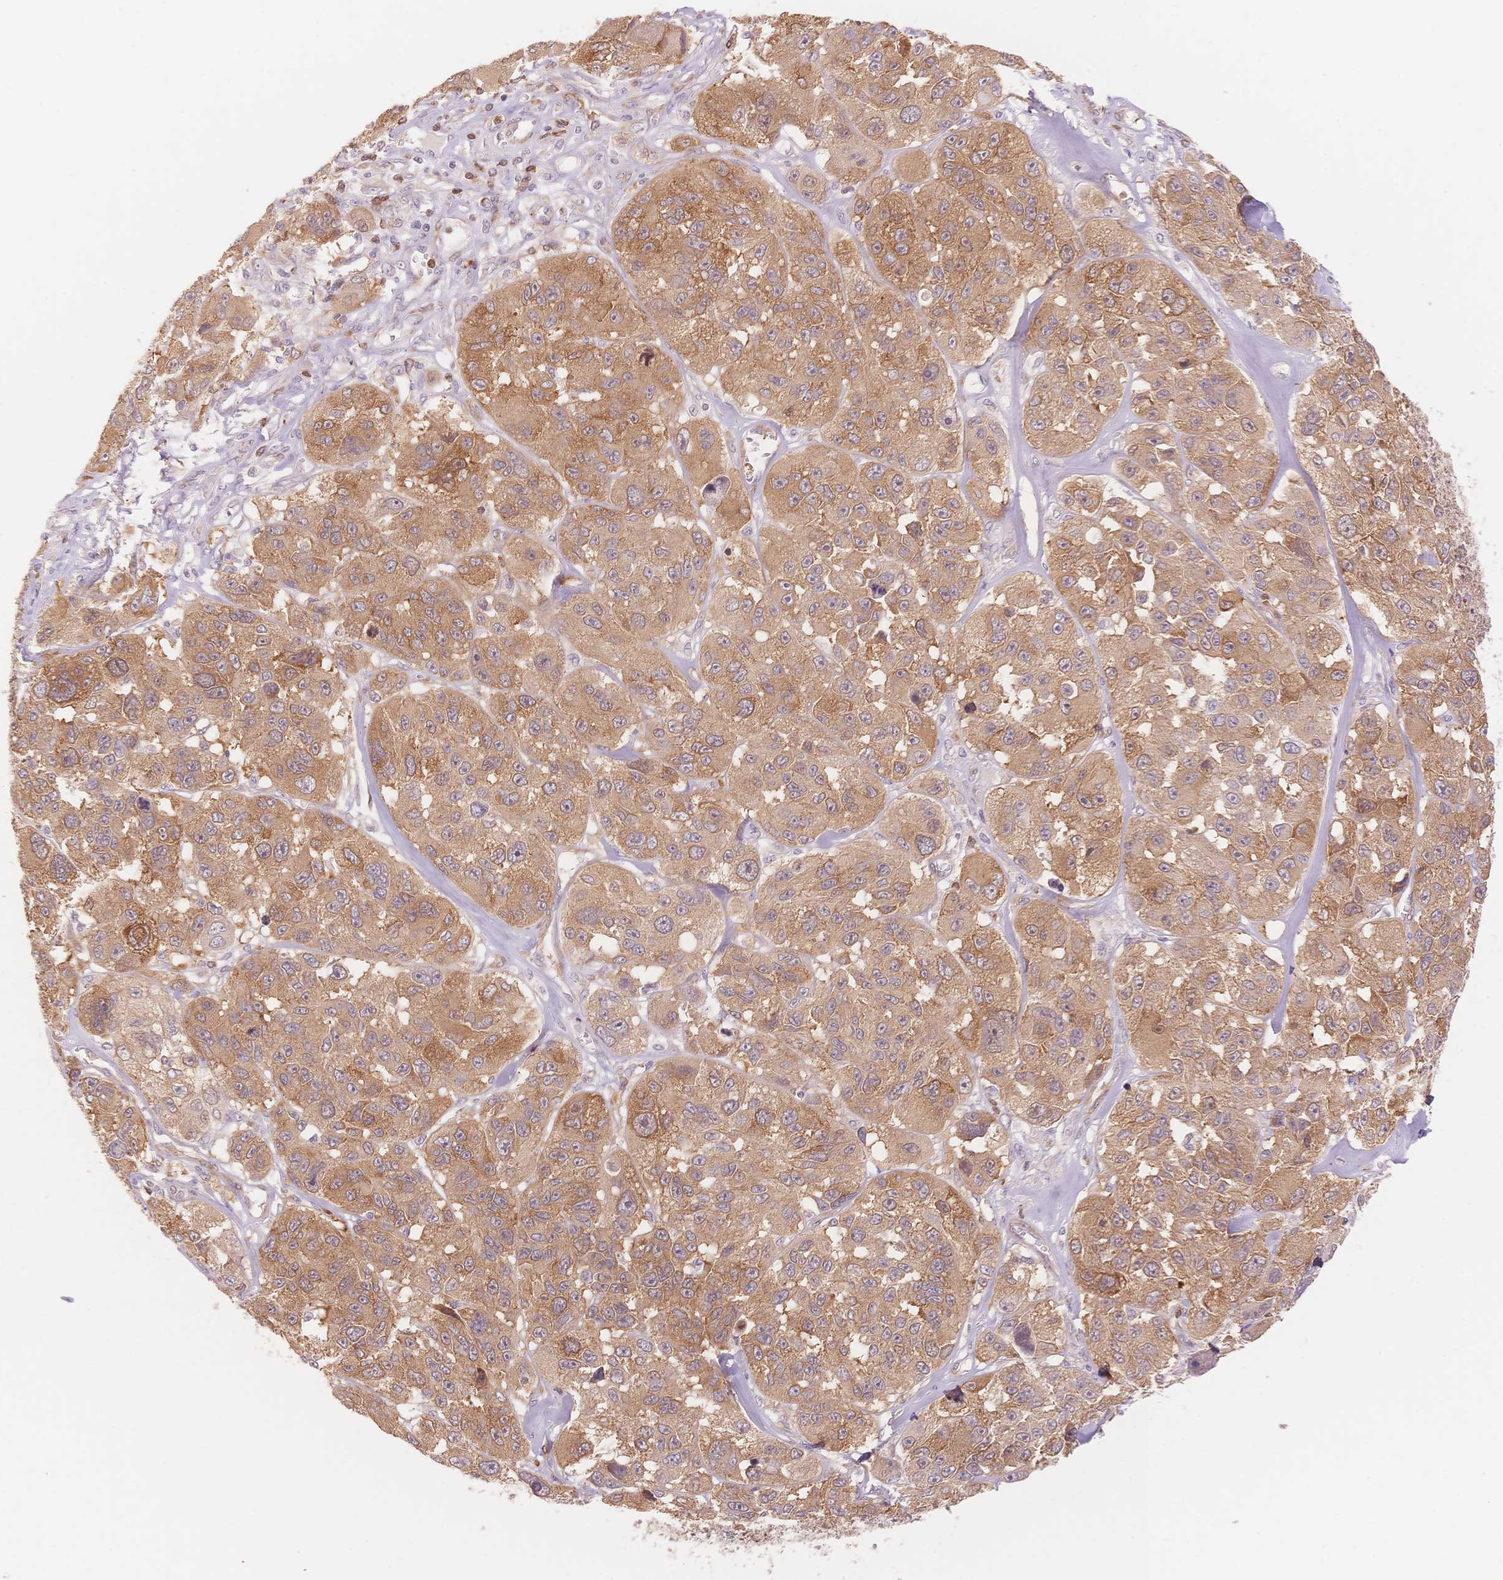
{"staining": {"intensity": "moderate", "quantity": ">75%", "location": "cytoplasmic/membranous"}, "tissue": "melanoma", "cell_type": "Tumor cells", "image_type": "cancer", "snomed": [{"axis": "morphology", "description": "Malignant melanoma, NOS"}, {"axis": "topography", "description": "Skin"}], "caption": "About >75% of tumor cells in malignant melanoma reveal moderate cytoplasmic/membranous protein positivity as visualized by brown immunohistochemical staining.", "gene": "STK39", "patient": {"sex": "female", "age": 66}}